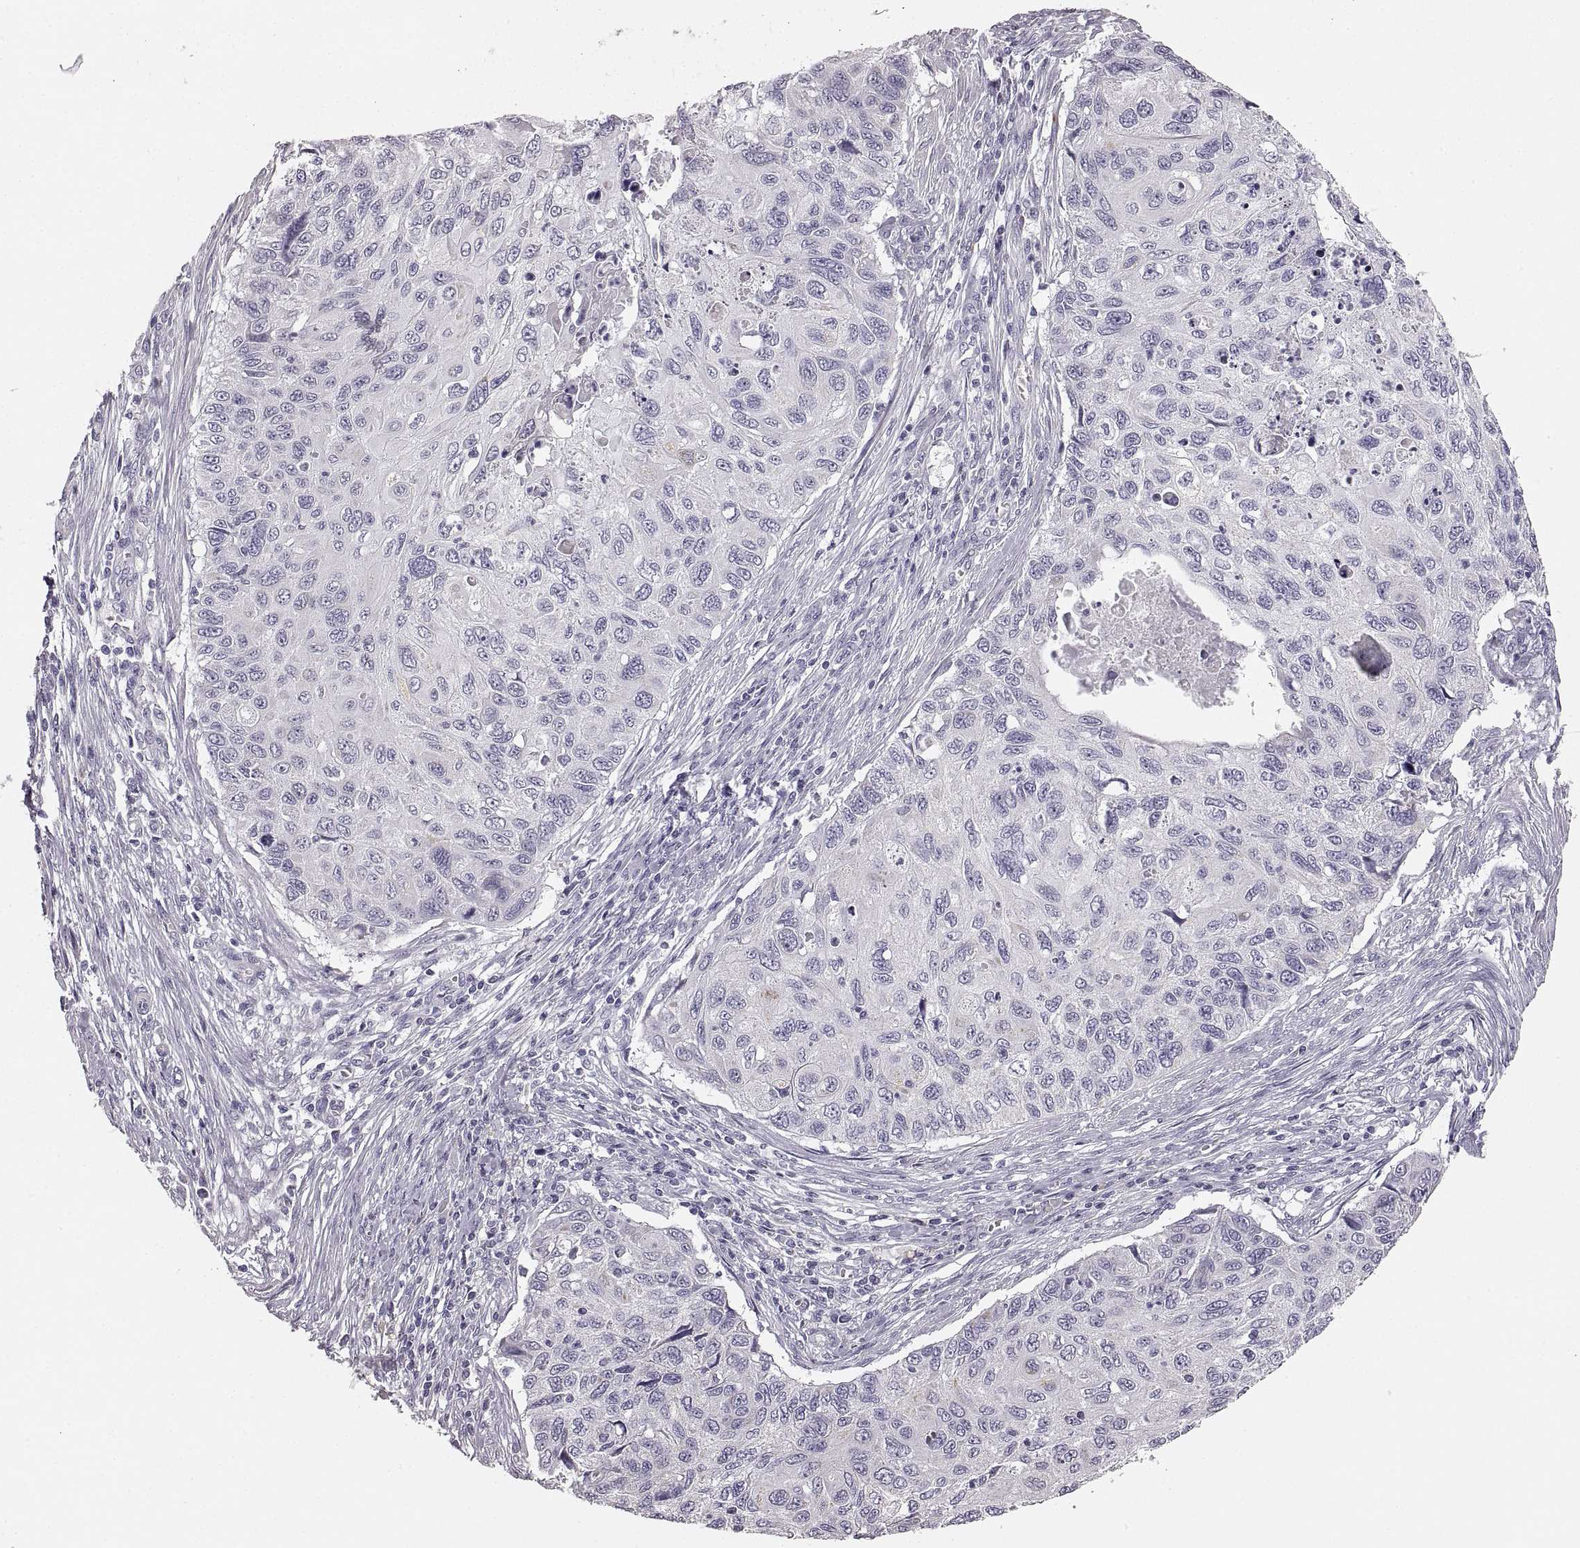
{"staining": {"intensity": "negative", "quantity": "none", "location": "none"}, "tissue": "cervical cancer", "cell_type": "Tumor cells", "image_type": "cancer", "snomed": [{"axis": "morphology", "description": "Squamous cell carcinoma, NOS"}, {"axis": "topography", "description": "Cervix"}], "caption": "The histopathology image shows no staining of tumor cells in cervical cancer.", "gene": "RDH13", "patient": {"sex": "female", "age": 70}}